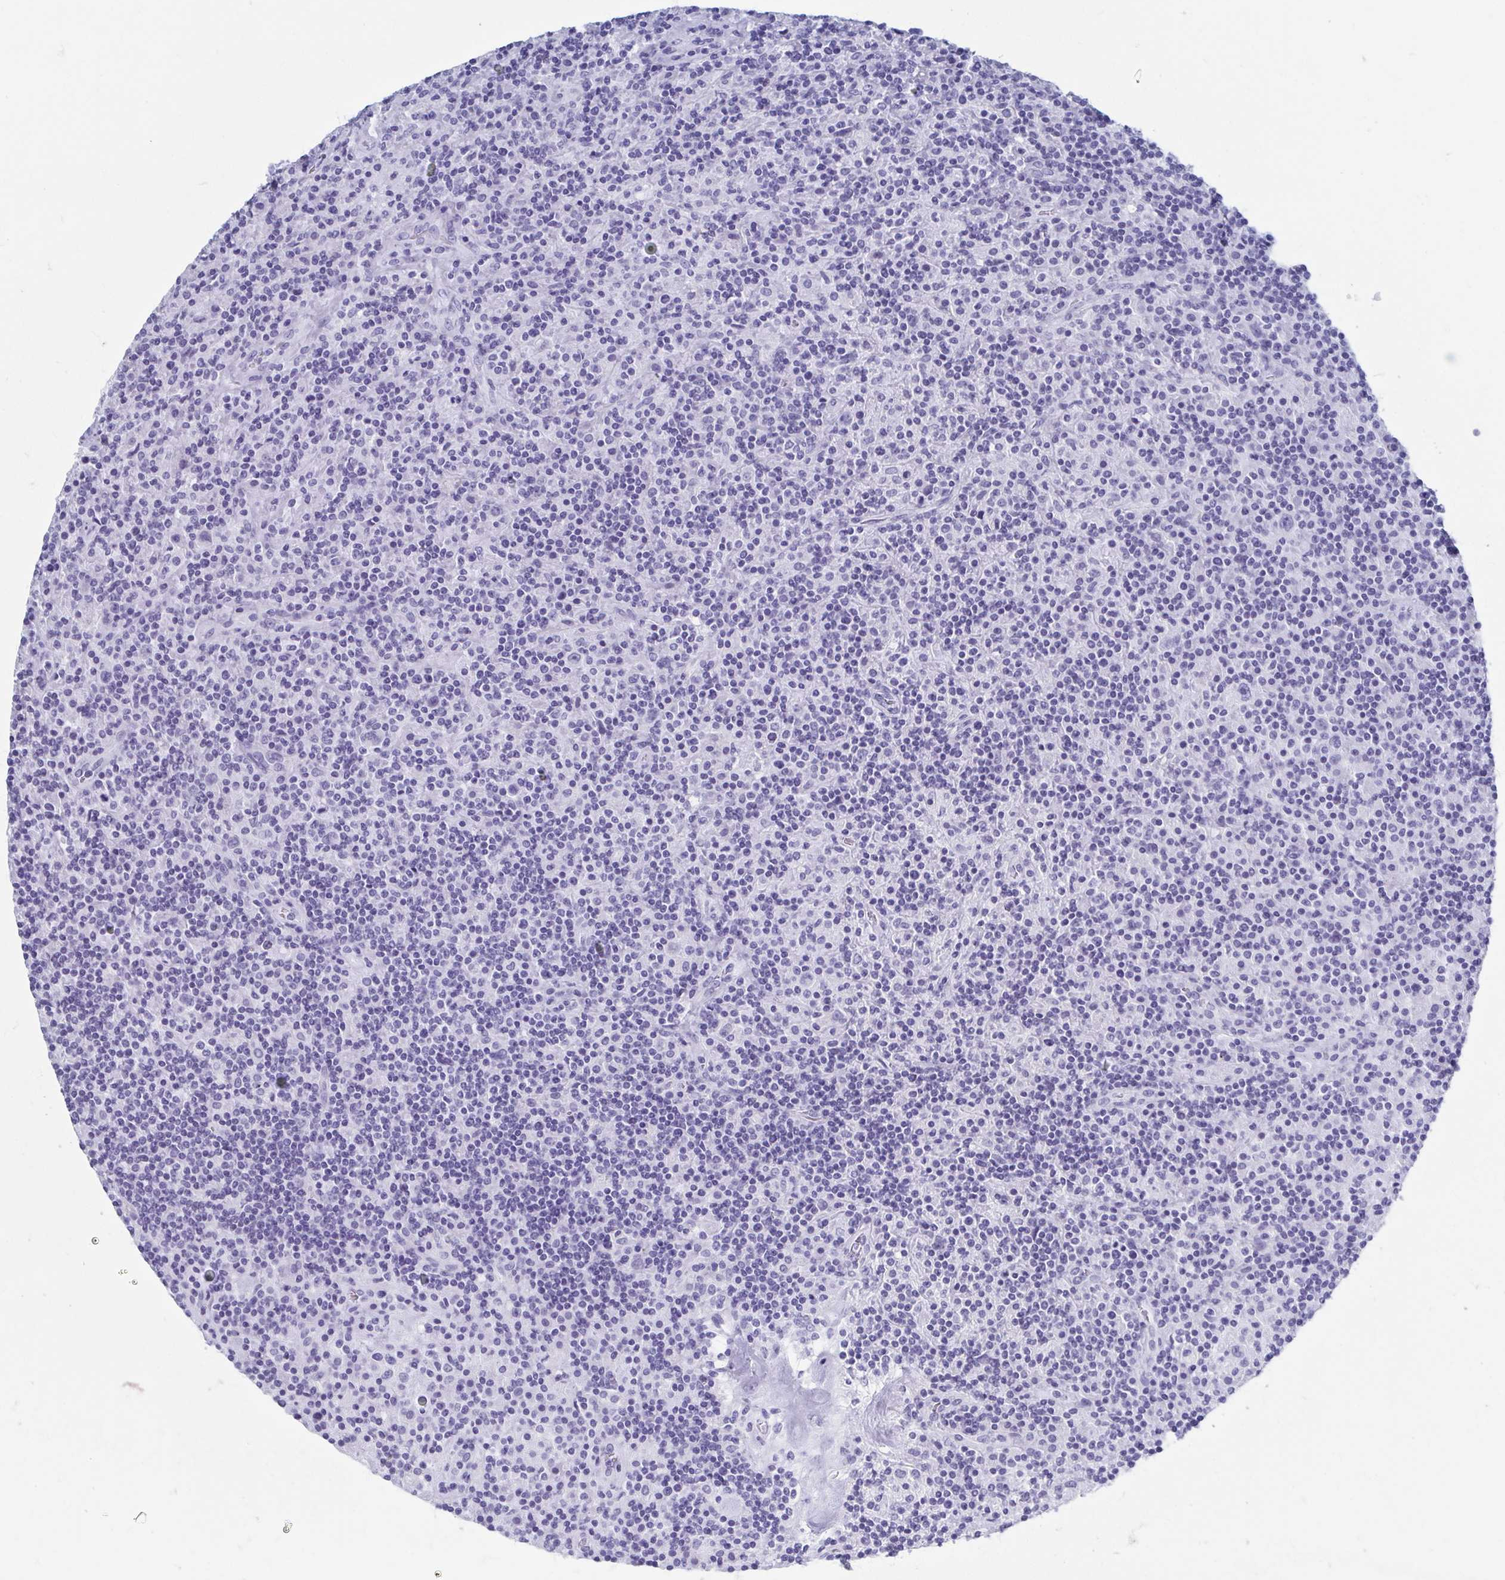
{"staining": {"intensity": "negative", "quantity": "none", "location": "none"}, "tissue": "lymphoma", "cell_type": "Tumor cells", "image_type": "cancer", "snomed": [{"axis": "morphology", "description": "Hodgkin's disease, NOS"}, {"axis": "topography", "description": "Lymph node"}], "caption": "The photomicrograph shows no significant expression in tumor cells of lymphoma.", "gene": "C10orf53", "patient": {"sex": "male", "age": 70}}